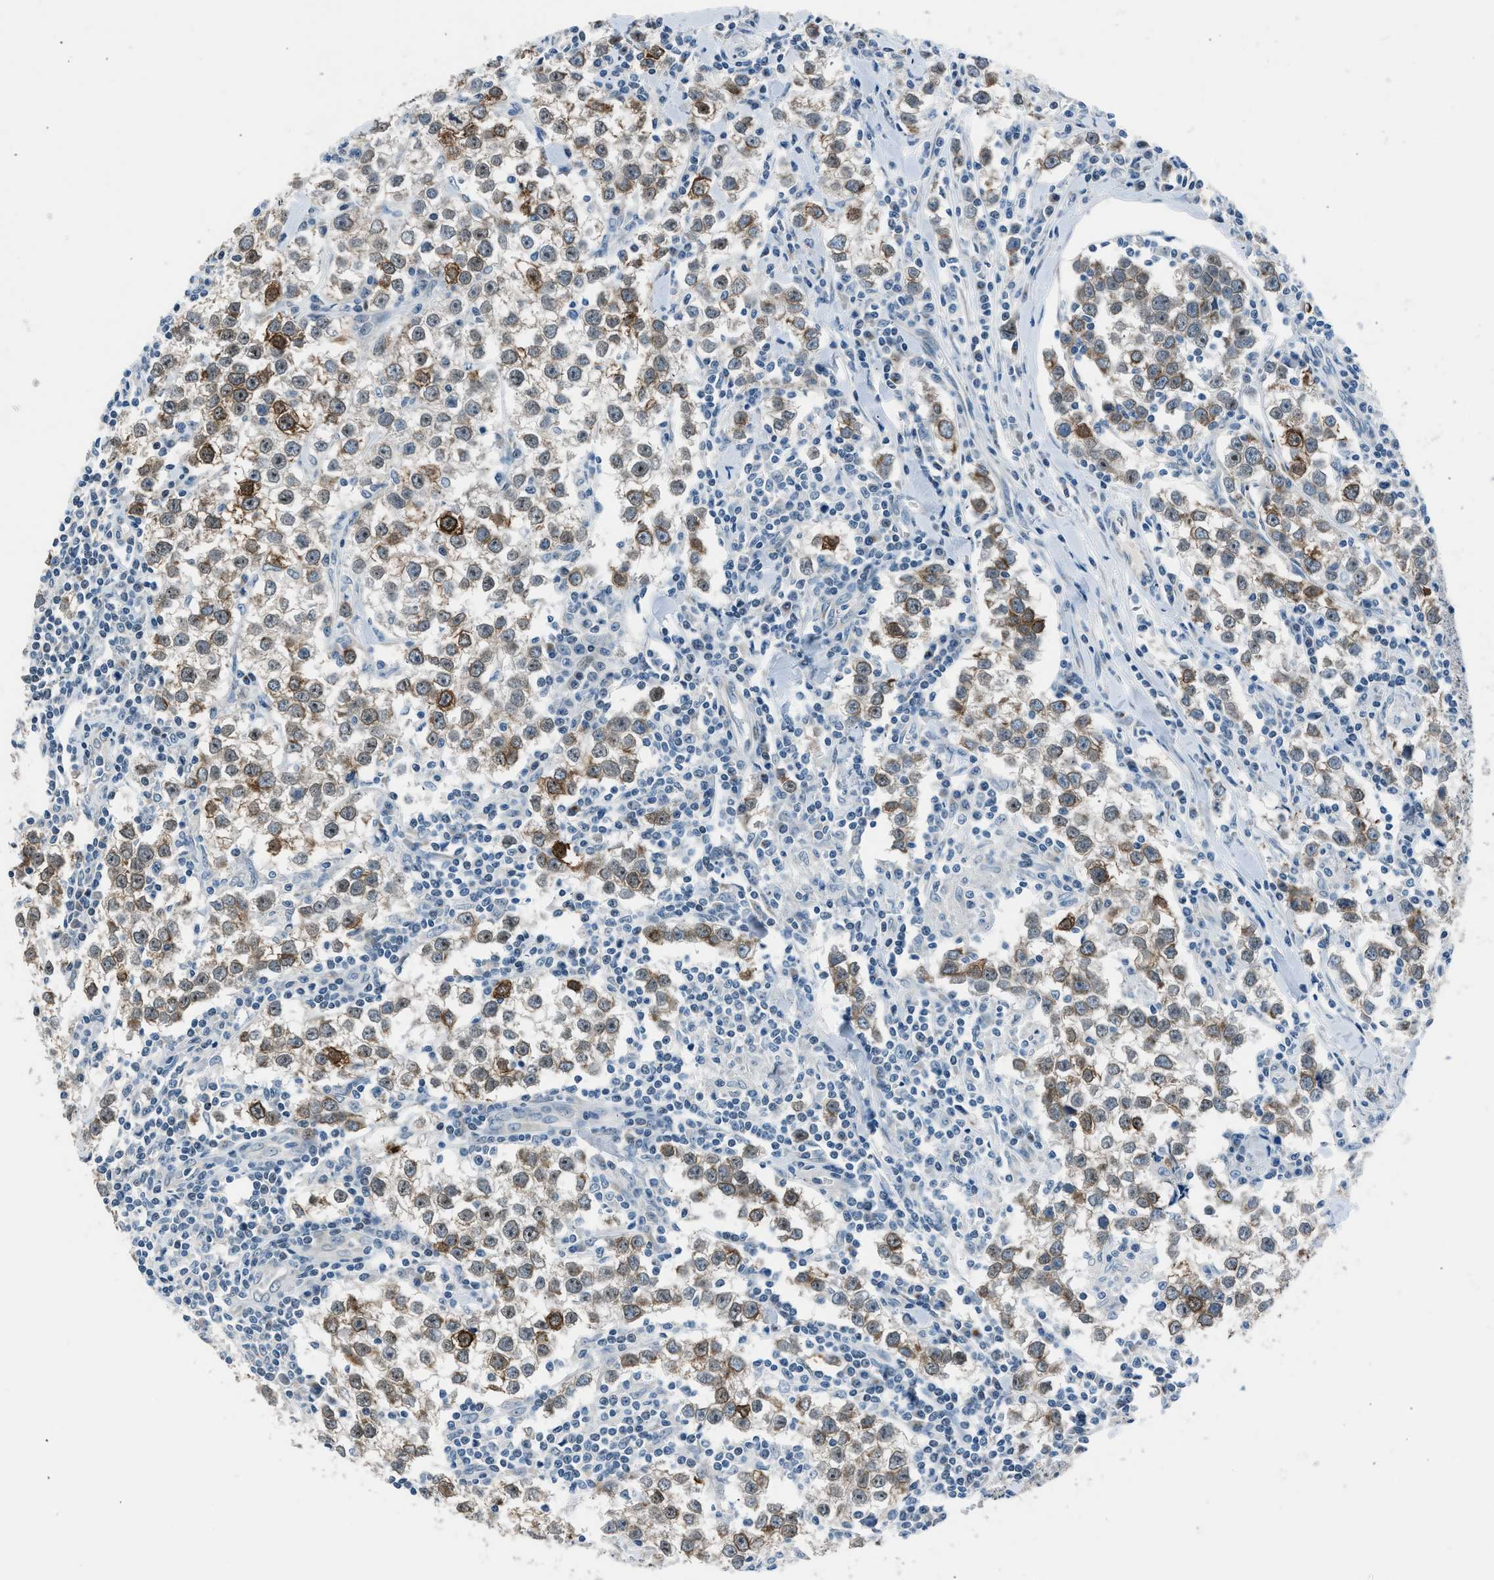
{"staining": {"intensity": "weak", "quantity": ">75%", "location": "cytoplasmic/membranous"}, "tissue": "testis cancer", "cell_type": "Tumor cells", "image_type": "cancer", "snomed": [{"axis": "morphology", "description": "Seminoma, NOS"}, {"axis": "morphology", "description": "Carcinoma, Embryonal, NOS"}, {"axis": "topography", "description": "Testis"}], "caption": "Testis cancer (embryonal carcinoma) stained for a protein (brown) shows weak cytoplasmic/membranous positive expression in approximately >75% of tumor cells.", "gene": "RNF41", "patient": {"sex": "male", "age": 36}}